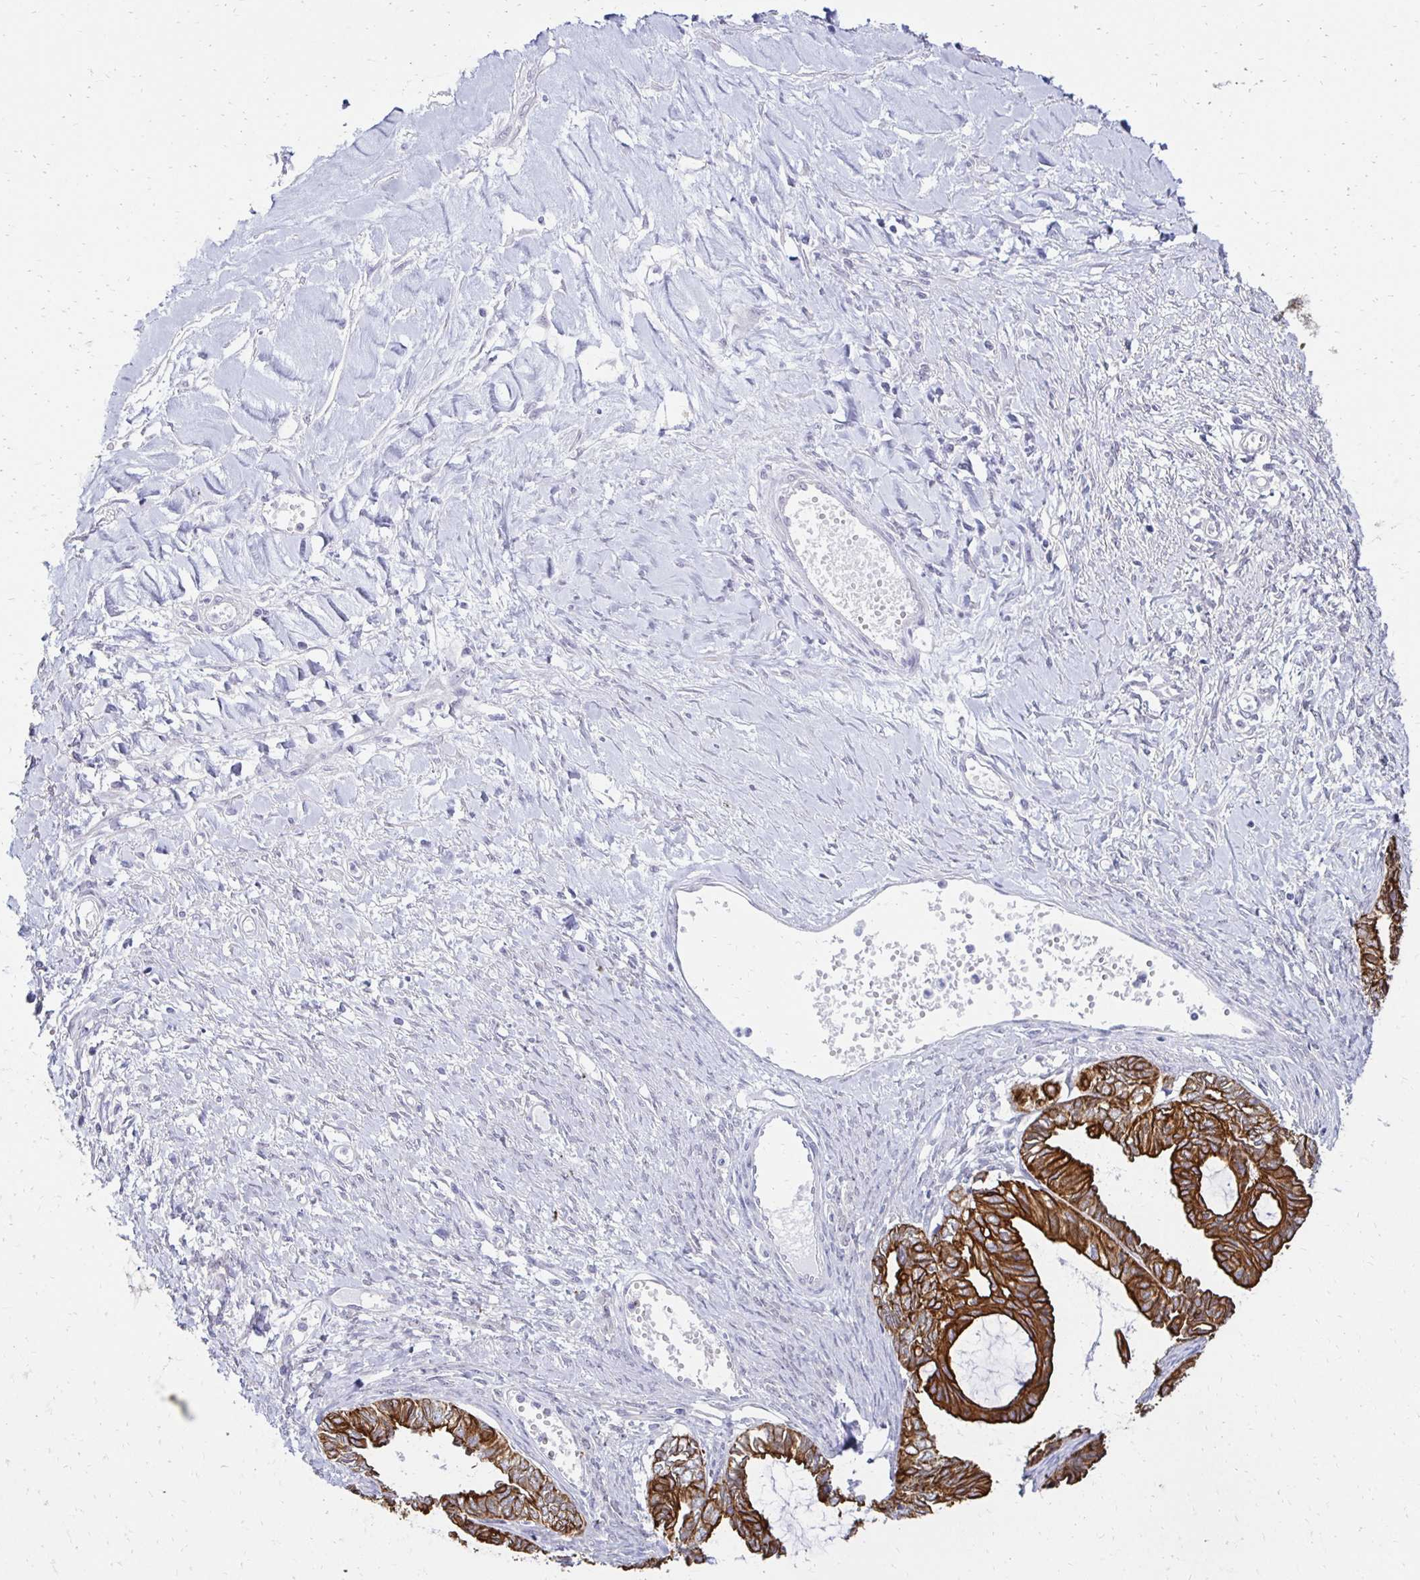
{"staining": {"intensity": "strong", "quantity": ">75%", "location": "cytoplasmic/membranous"}, "tissue": "ovarian cancer", "cell_type": "Tumor cells", "image_type": "cancer", "snomed": [{"axis": "morphology", "description": "Cystadenocarcinoma, mucinous, NOS"}, {"axis": "topography", "description": "Ovary"}], "caption": "A brown stain shows strong cytoplasmic/membranous staining of a protein in human ovarian mucinous cystadenocarcinoma tumor cells.", "gene": "C1QTNF2", "patient": {"sex": "female", "age": 61}}